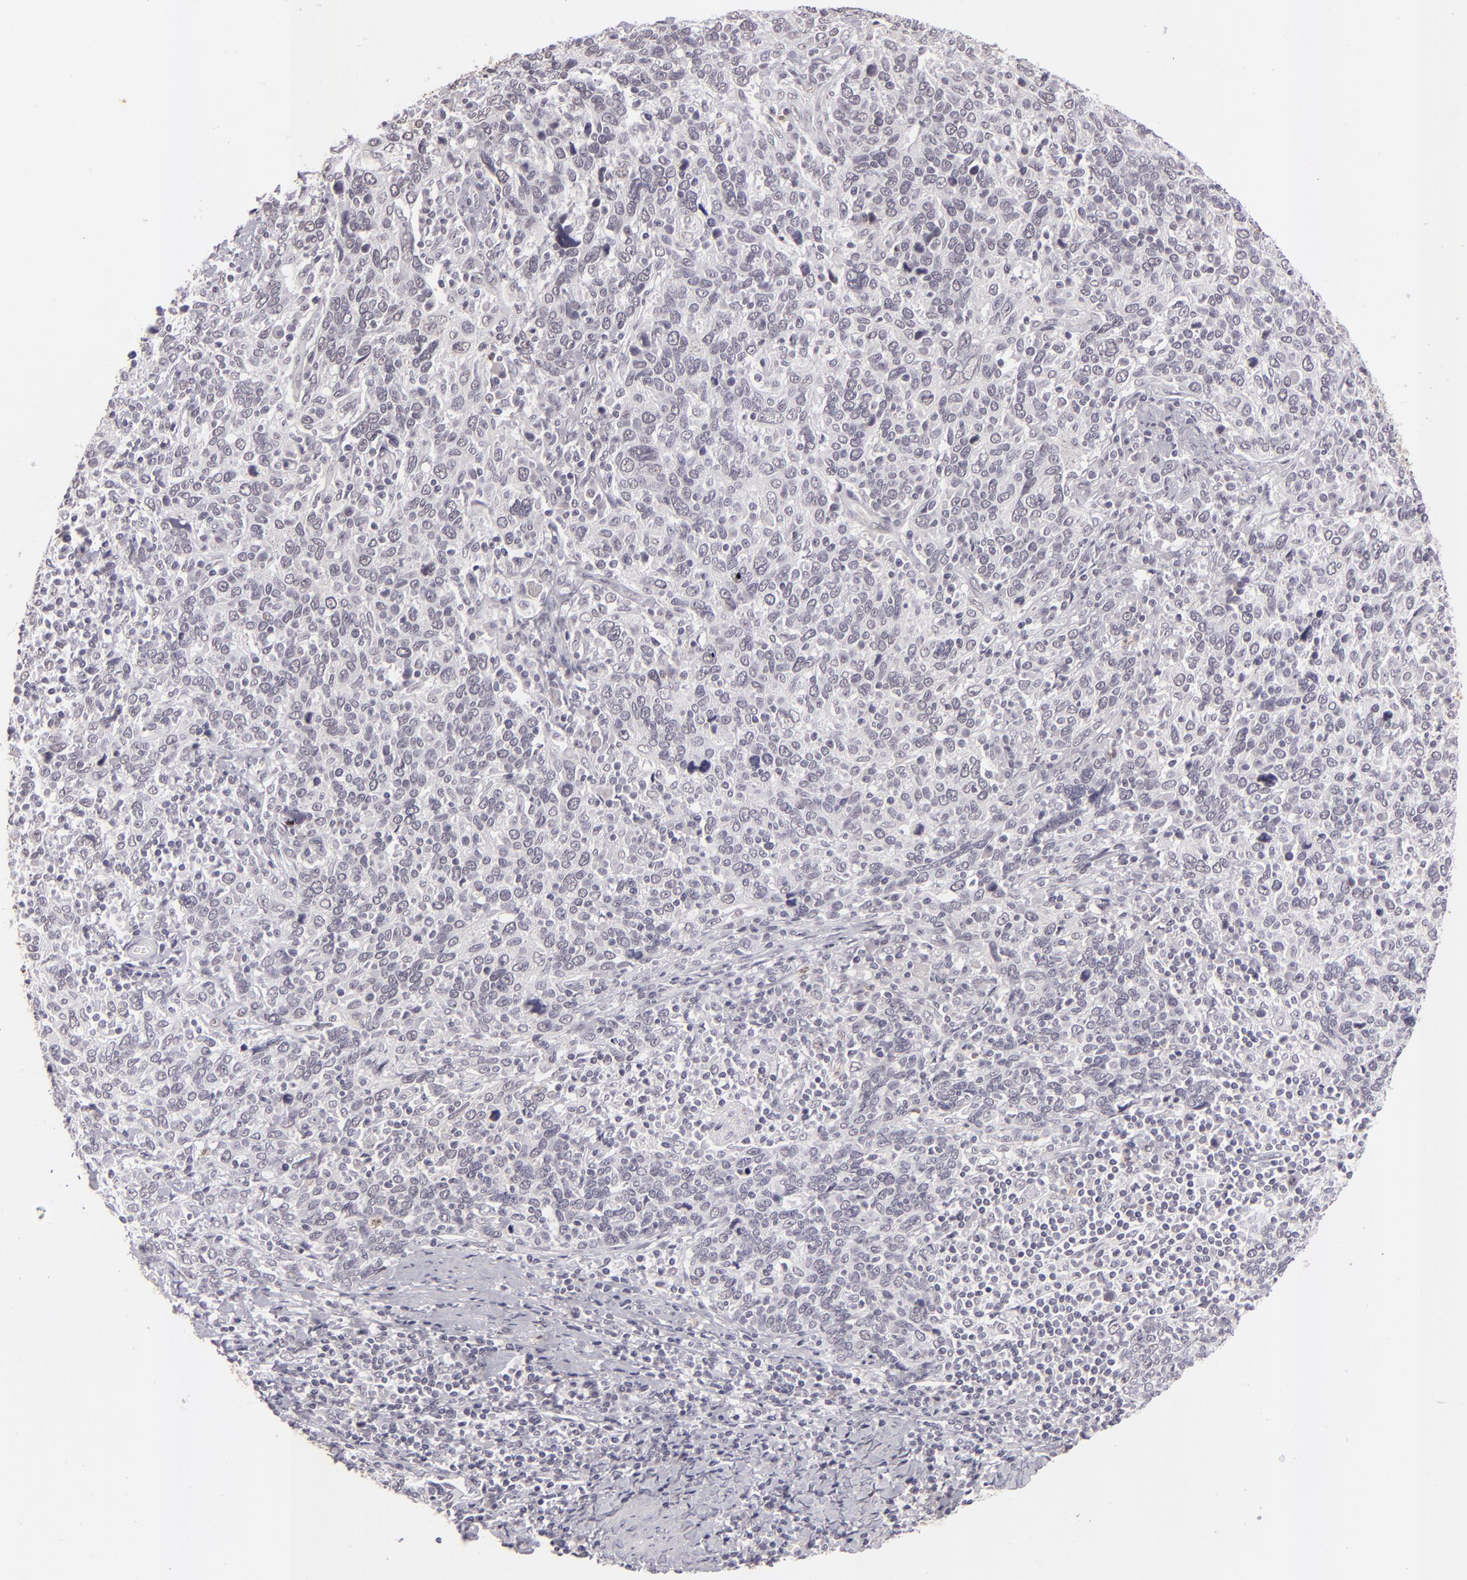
{"staining": {"intensity": "negative", "quantity": "none", "location": "none"}, "tissue": "cervical cancer", "cell_type": "Tumor cells", "image_type": "cancer", "snomed": [{"axis": "morphology", "description": "Squamous cell carcinoma, NOS"}, {"axis": "topography", "description": "Cervix"}], "caption": "Immunohistochemistry (IHC) micrograph of human cervical cancer stained for a protein (brown), which shows no positivity in tumor cells.", "gene": "CBX3", "patient": {"sex": "female", "age": 41}}